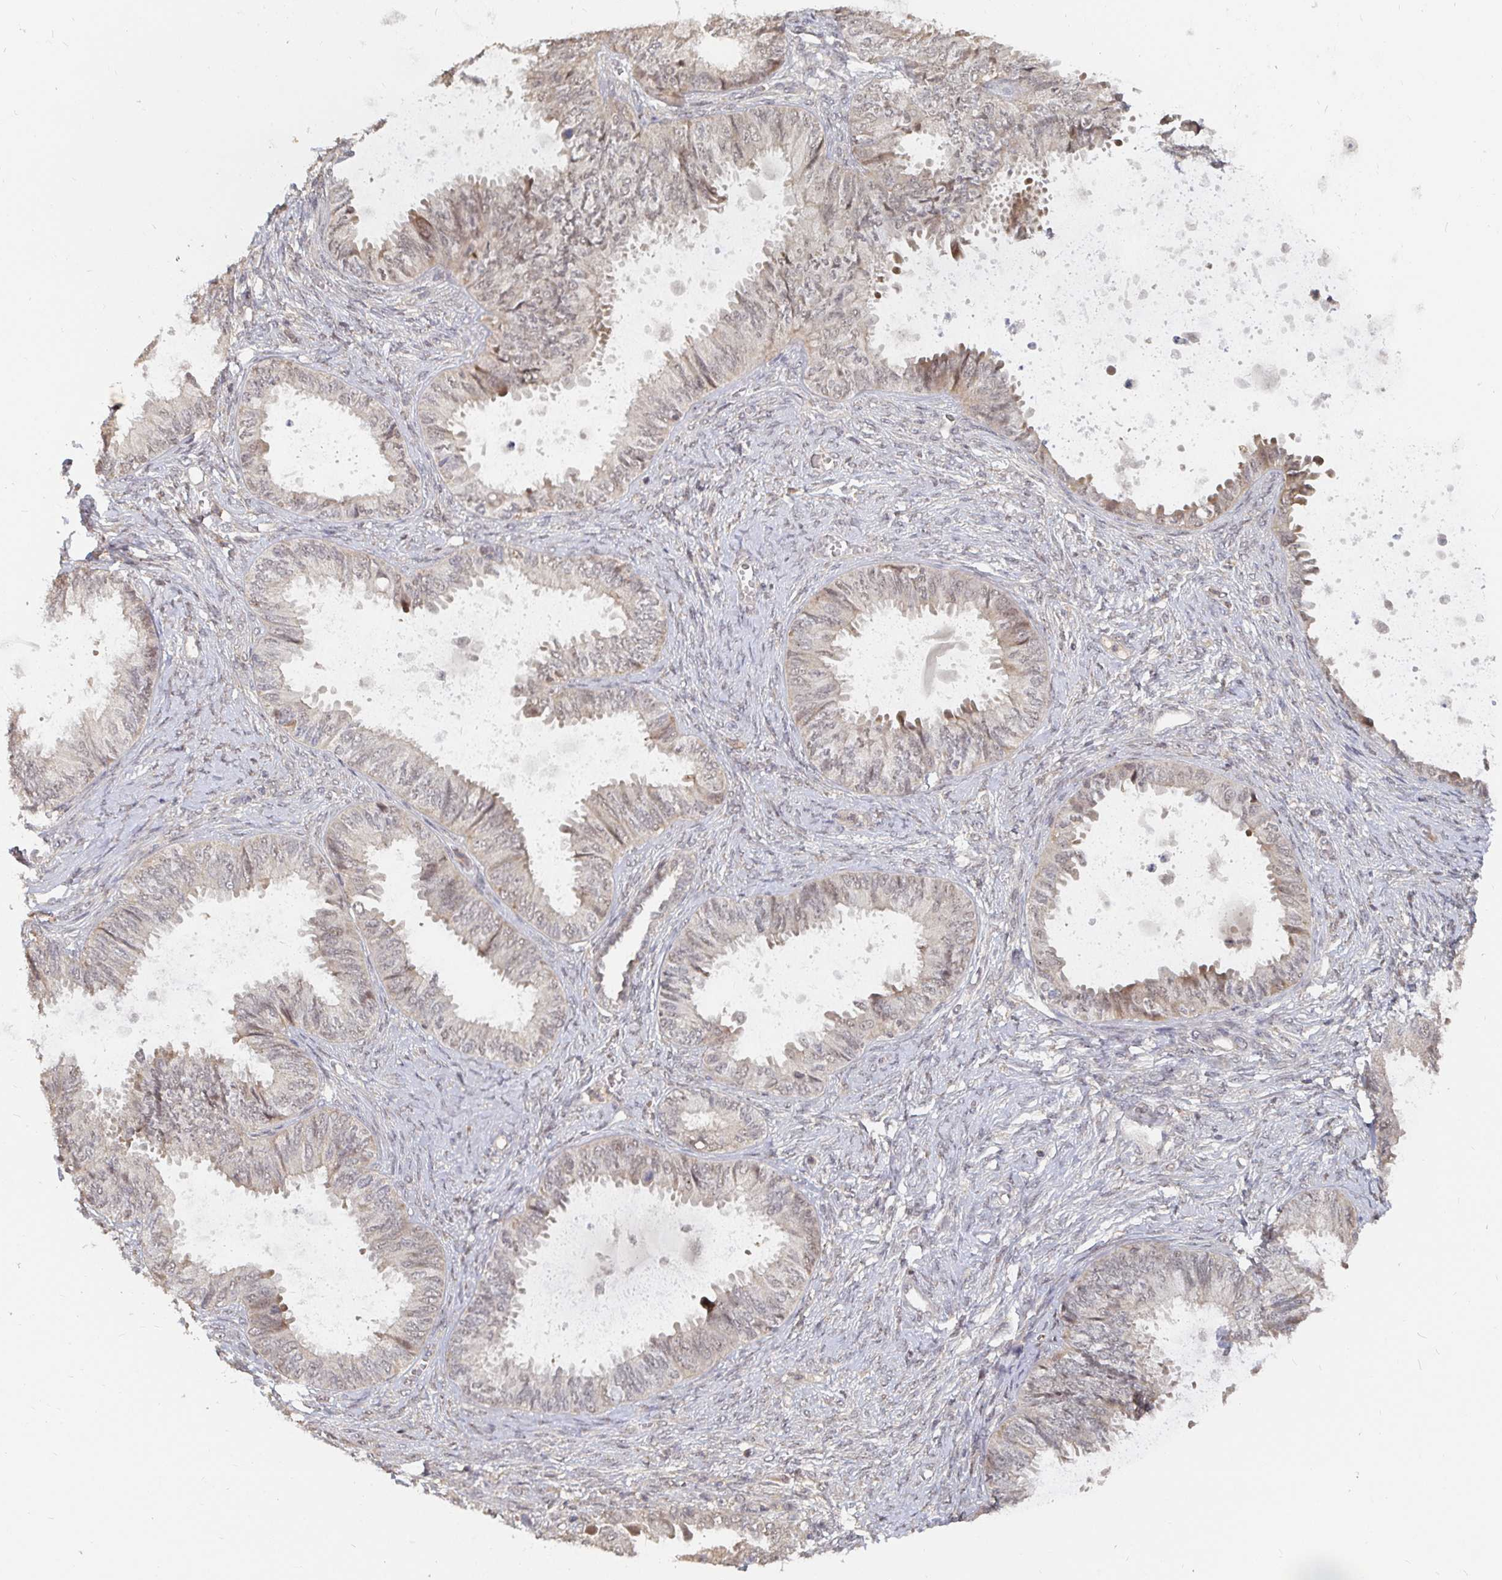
{"staining": {"intensity": "weak", "quantity": "25%-75%", "location": "nuclear"}, "tissue": "ovarian cancer", "cell_type": "Tumor cells", "image_type": "cancer", "snomed": [{"axis": "morphology", "description": "Carcinoma, endometroid"}, {"axis": "topography", "description": "Ovary"}], "caption": "This image reveals immunohistochemistry (IHC) staining of endometroid carcinoma (ovarian), with low weak nuclear staining in about 25%-75% of tumor cells.", "gene": "LRP5", "patient": {"sex": "female", "age": 70}}